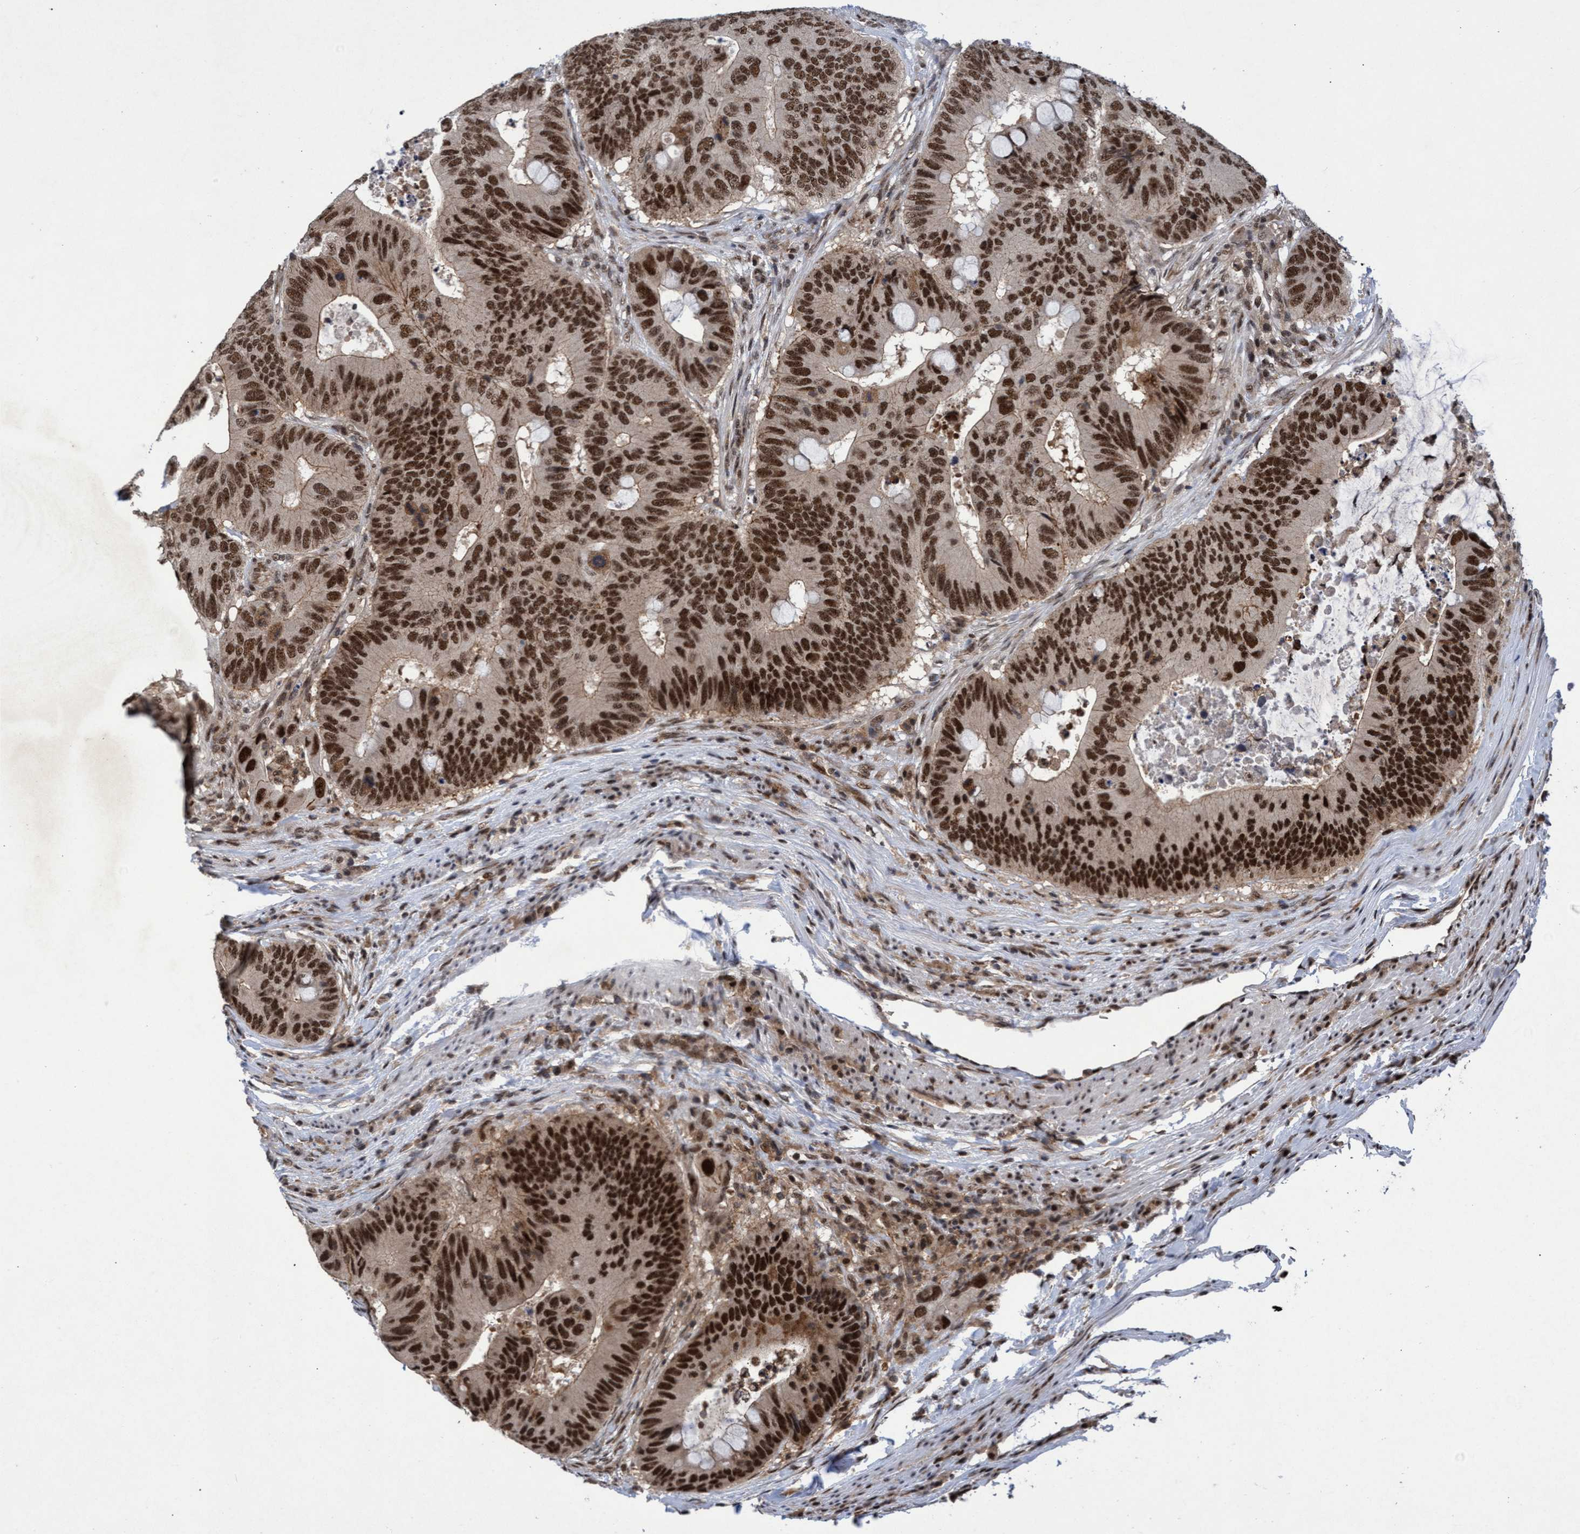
{"staining": {"intensity": "strong", "quantity": ">75%", "location": "nuclear"}, "tissue": "colorectal cancer", "cell_type": "Tumor cells", "image_type": "cancer", "snomed": [{"axis": "morphology", "description": "Adenocarcinoma, NOS"}, {"axis": "topography", "description": "Colon"}], "caption": "Strong nuclear protein positivity is seen in about >75% of tumor cells in colorectal cancer (adenocarcinoma).", "gene": "GTF2F1", "patient": {"sex": "male", "age": 71}}